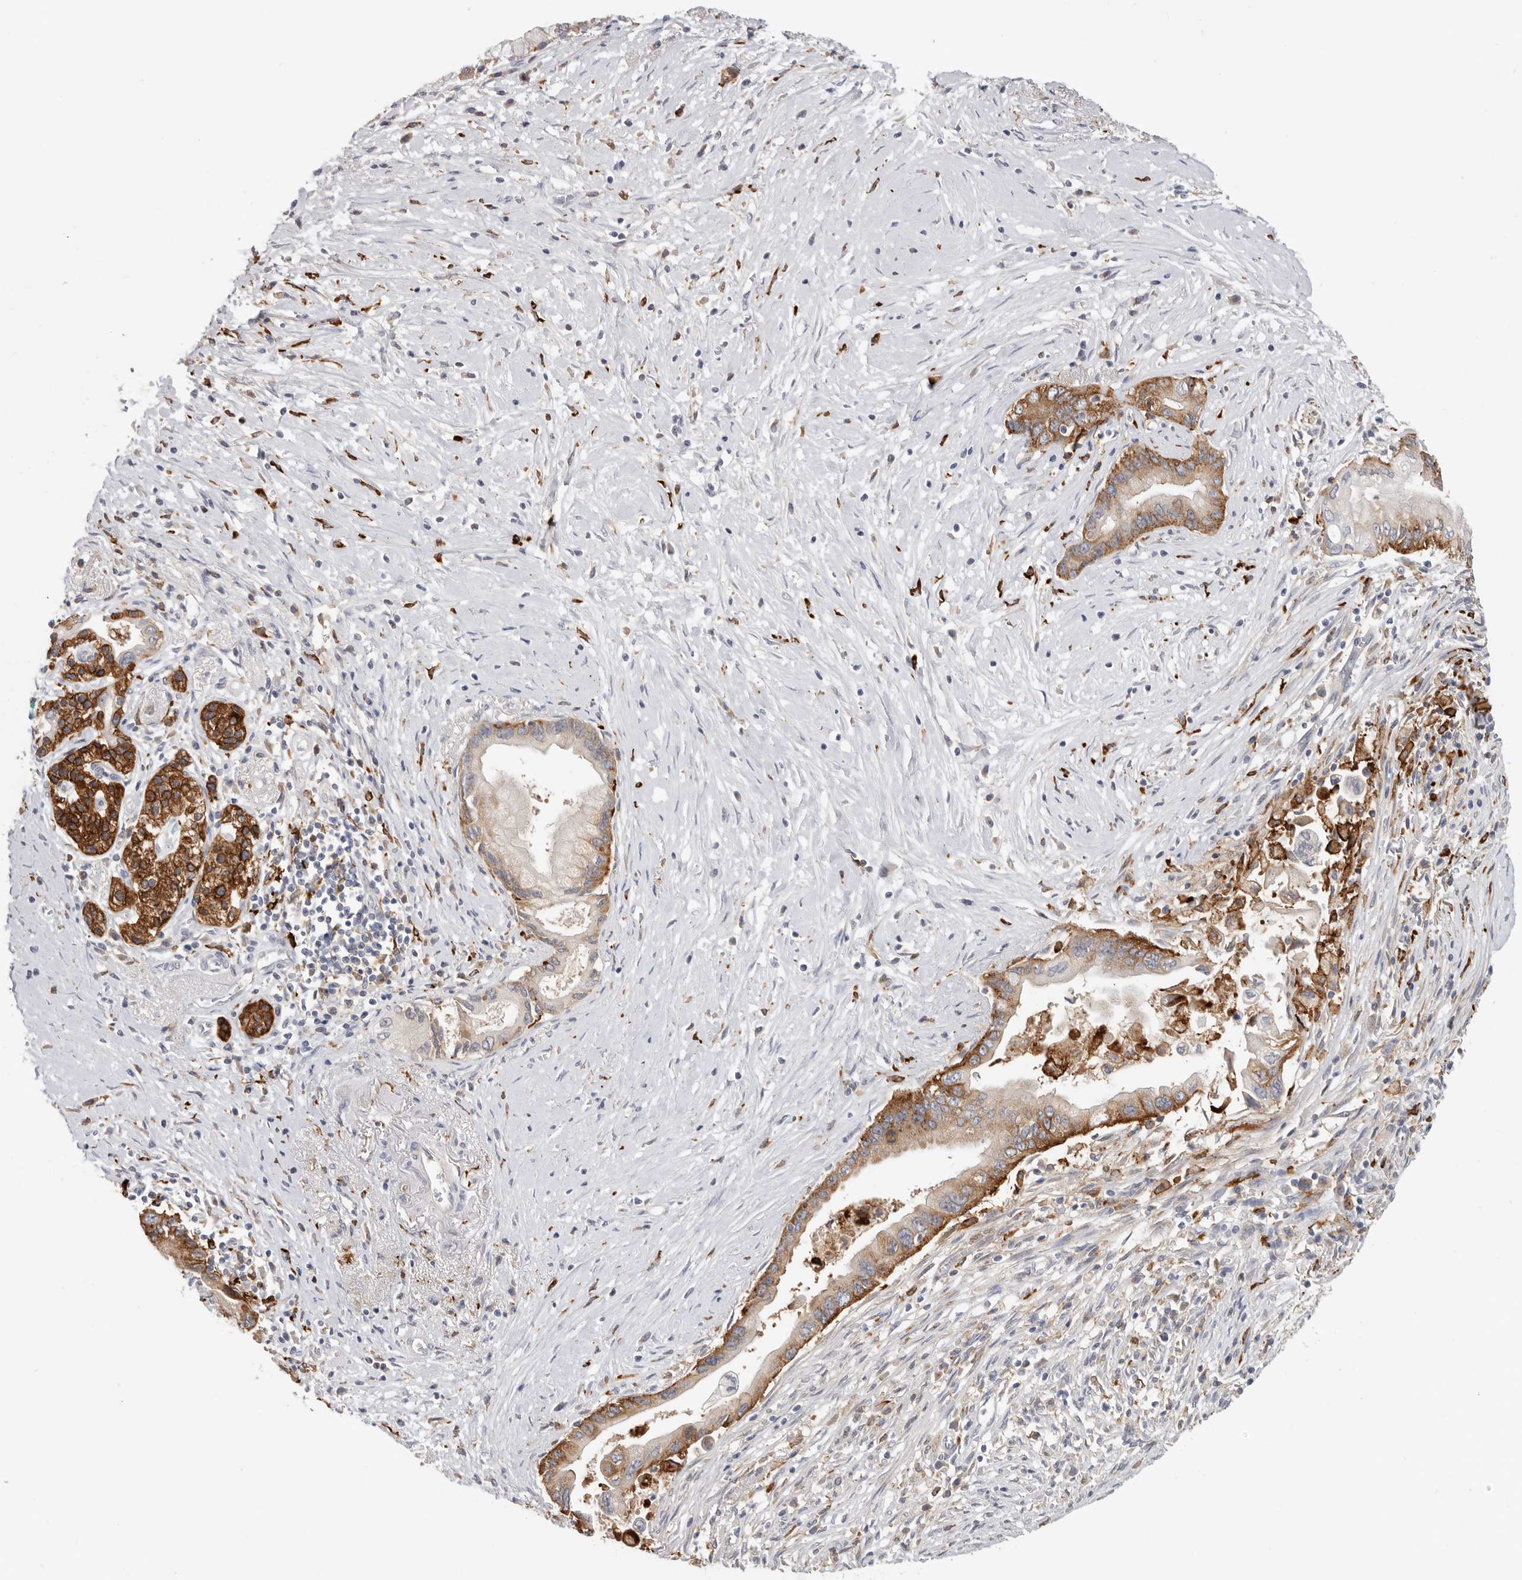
{"staining": {"intensity": "moderate", "quantity": ">75%", "location": "cytoplasmic/membranous"}, "tissue": "pancreatic cancer", "cell_type": "Tumor cells", "image_type": "cancer", "snomed": [{"axis": "morphology", "description": "Adenocarcinoma, NOS"}, {"axis": "topography", "description": "Pancreas"}], "caption": "A brown stain labels moderate cytoplasmic/membranous staining of a protein in adenocarcinoma (pancreatic) tumor cells.", "gene": "TFRC", "patient": {"sex": "male", "age": 78}}